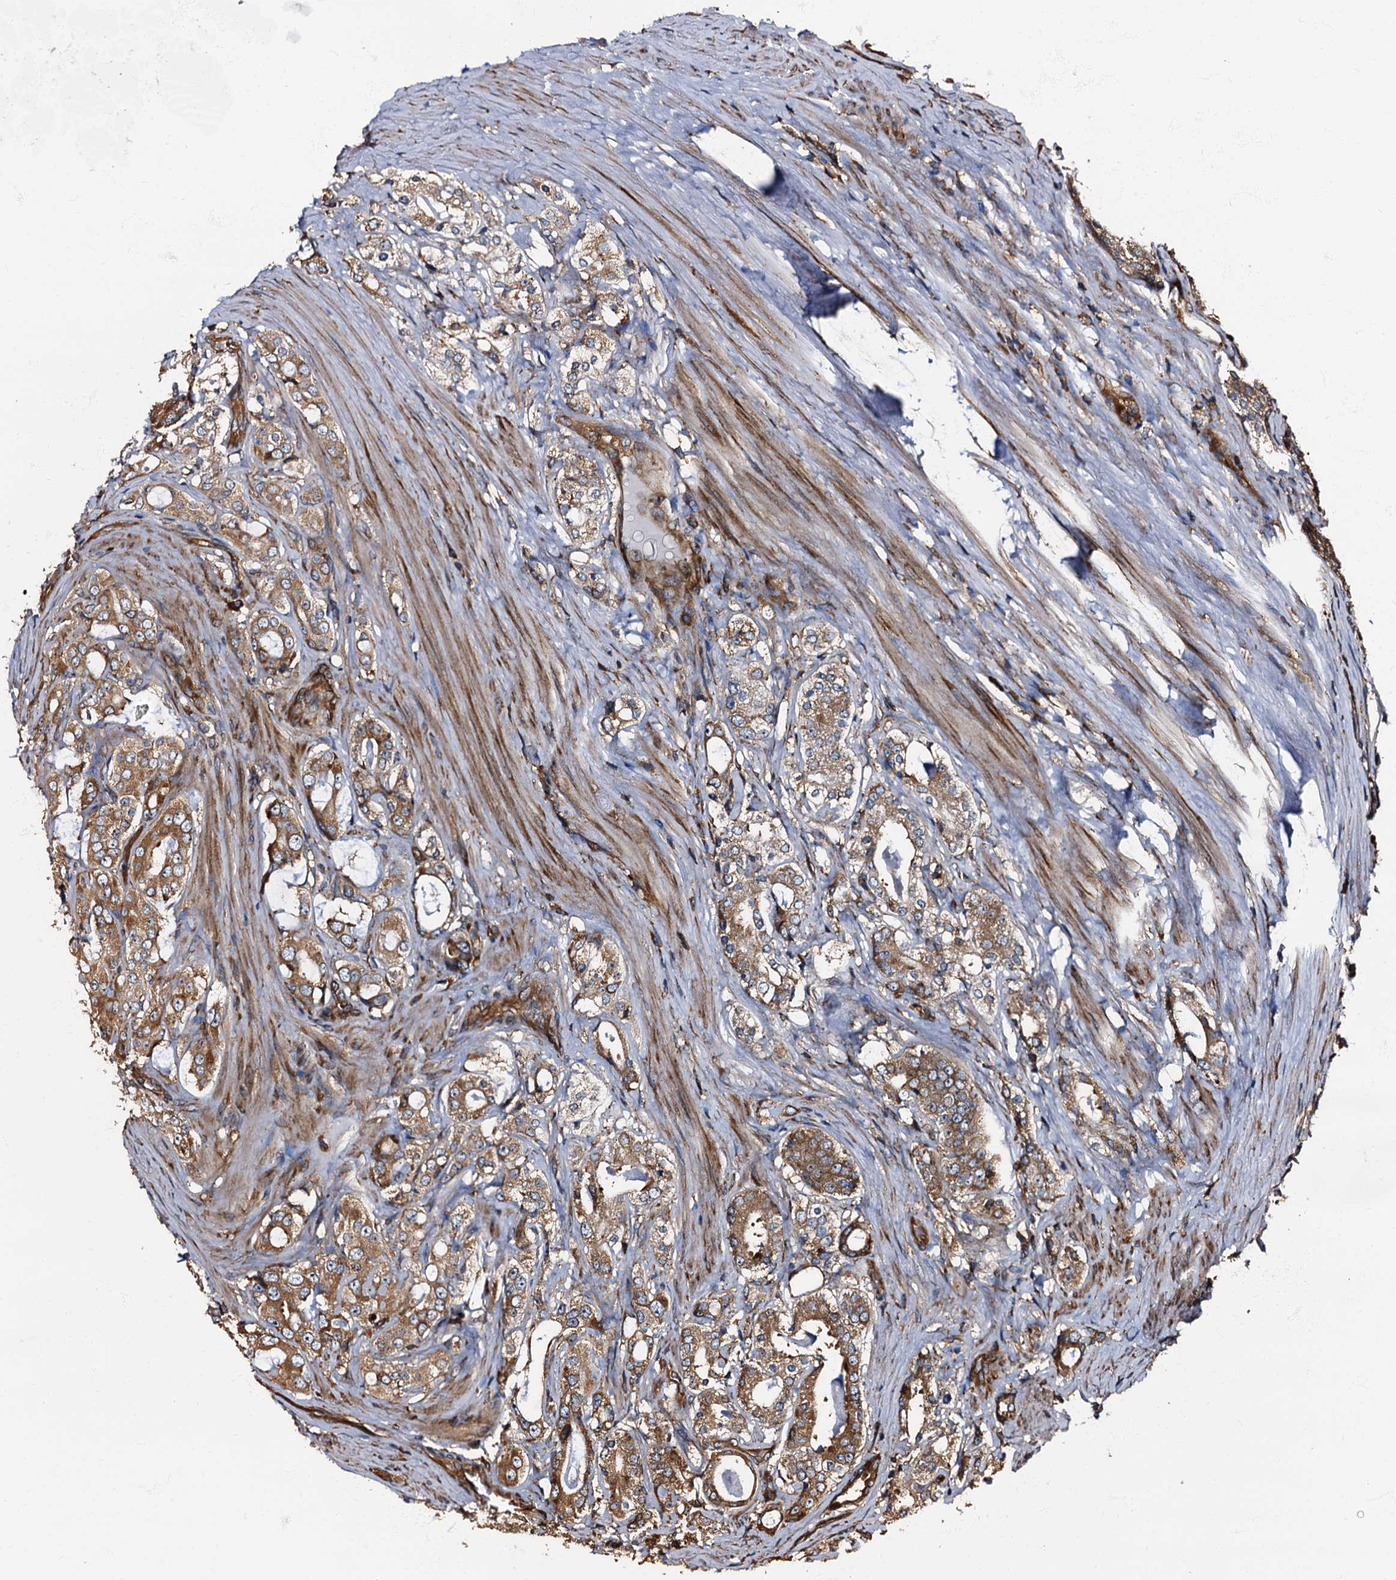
{"staining": {"intensity": "moderate", "quantity": ">75%", "location": "cytoplasmic/membranous"}, "tissue": "prostate cancer", "cell_type": "Tumor cells", "image_type": "cancer", "snomed": [{"axis": "morphology", "description": "Adenocarcinoma, High grade"}, {"axis": "topography", "description": "Prostate"}], "caption": "DAB immunohistochemical staining of human high-grade adenocarcinoma (prostate) shows moderate cytoplasmic/membranous protein positivity in about >75% of tumor cells. (DAB IHC, brown staining for protein, blue staining for nuclei).", "gene": "ATP2C1", "patient": {"sex": "male", "age": 63}}